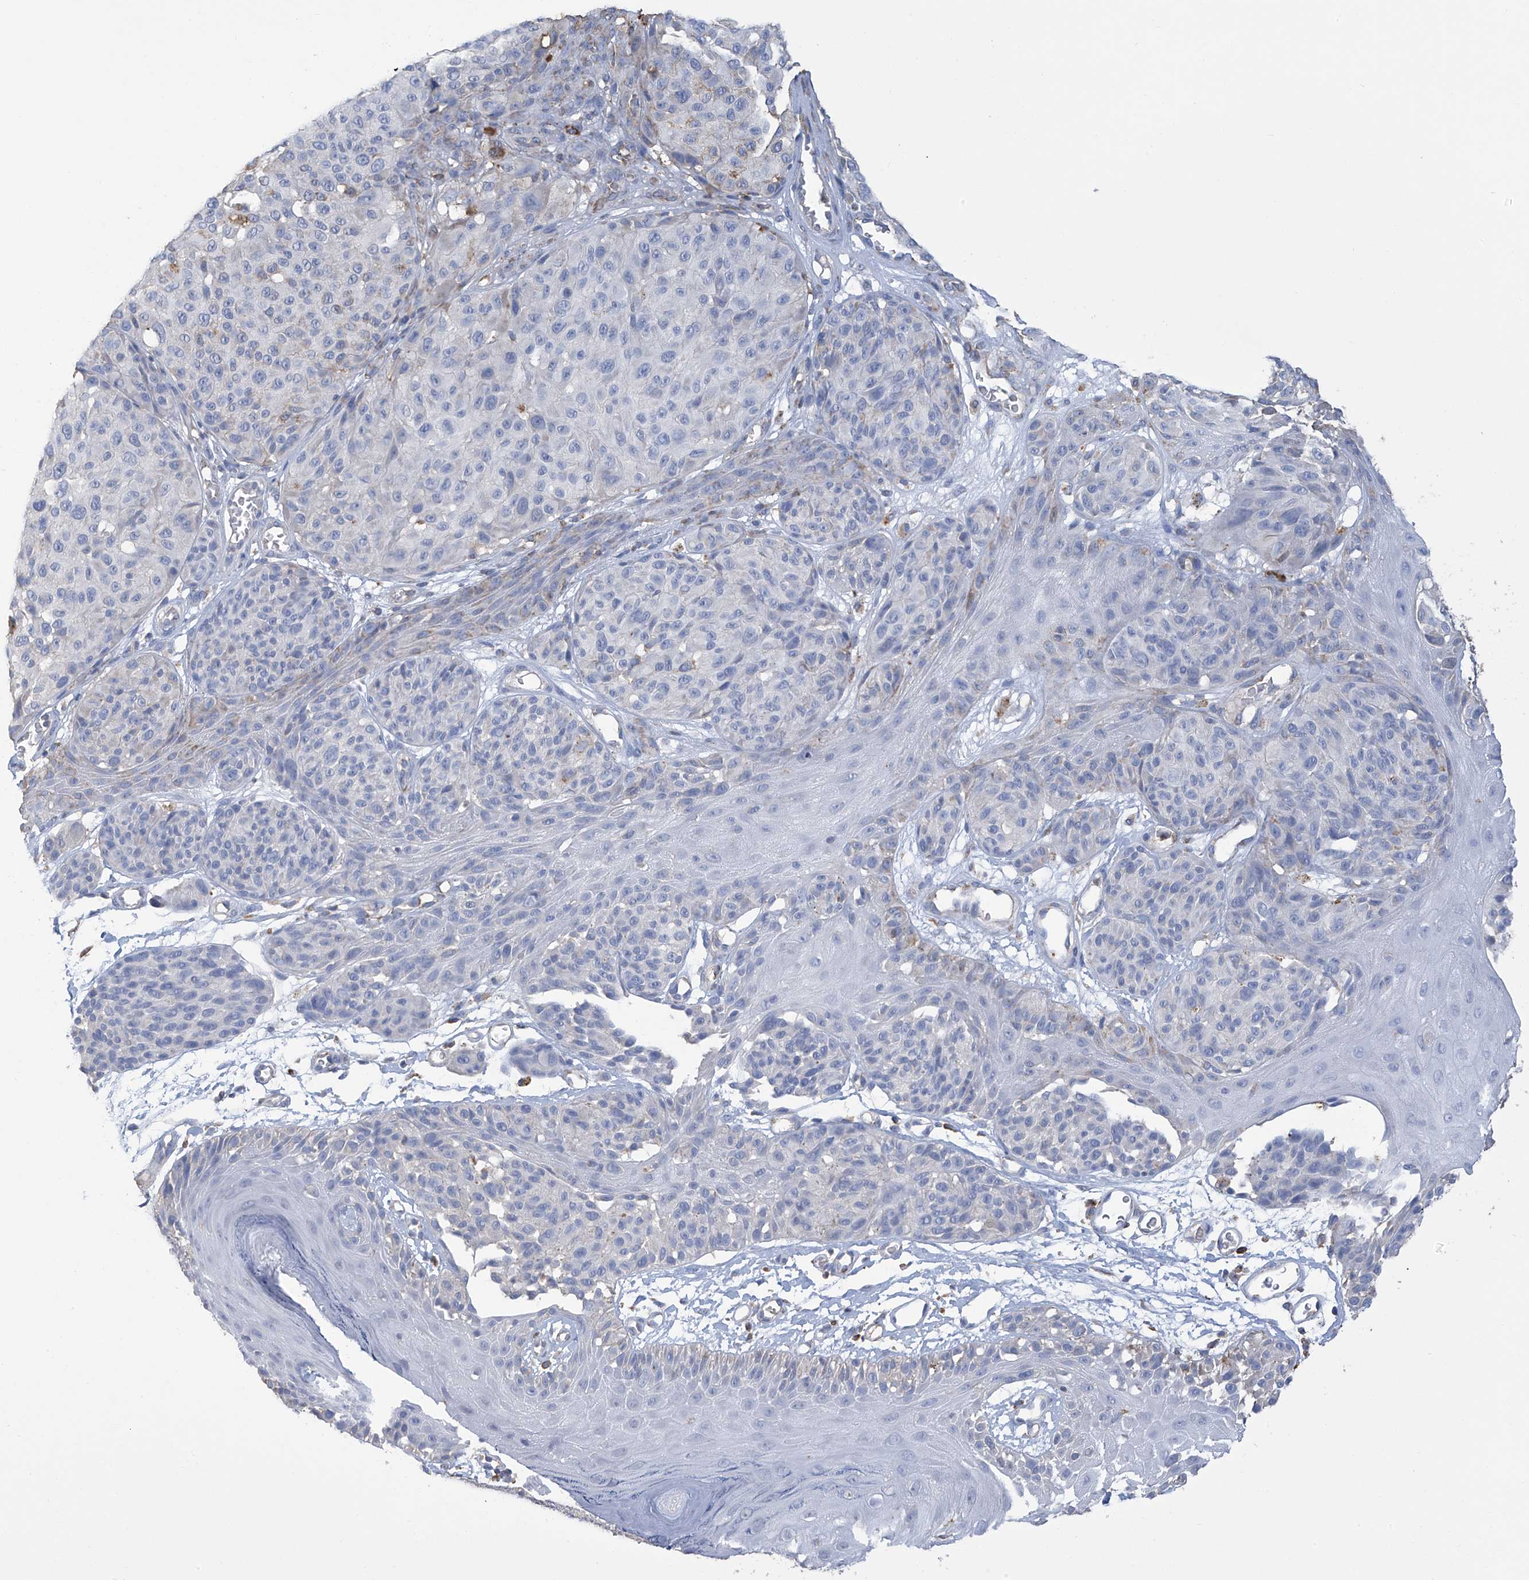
{"staining": {"intensity": "negative", "quantity": "none", "location": "none"}, "tissue": "melanoma", "cell_type": "Tumor cells", "image_type": "cancer", "snomed": [{"axis": "morphology", "description": "Malignant melanoma, NOS"}, {"axis": "topography", "description": "Skin"}], "caption": "Image shows no protein positivity in tumor cells of malignant melanoma tissue.", "gene": "OGT", "patient": {"sex": "male", "age": 83}}